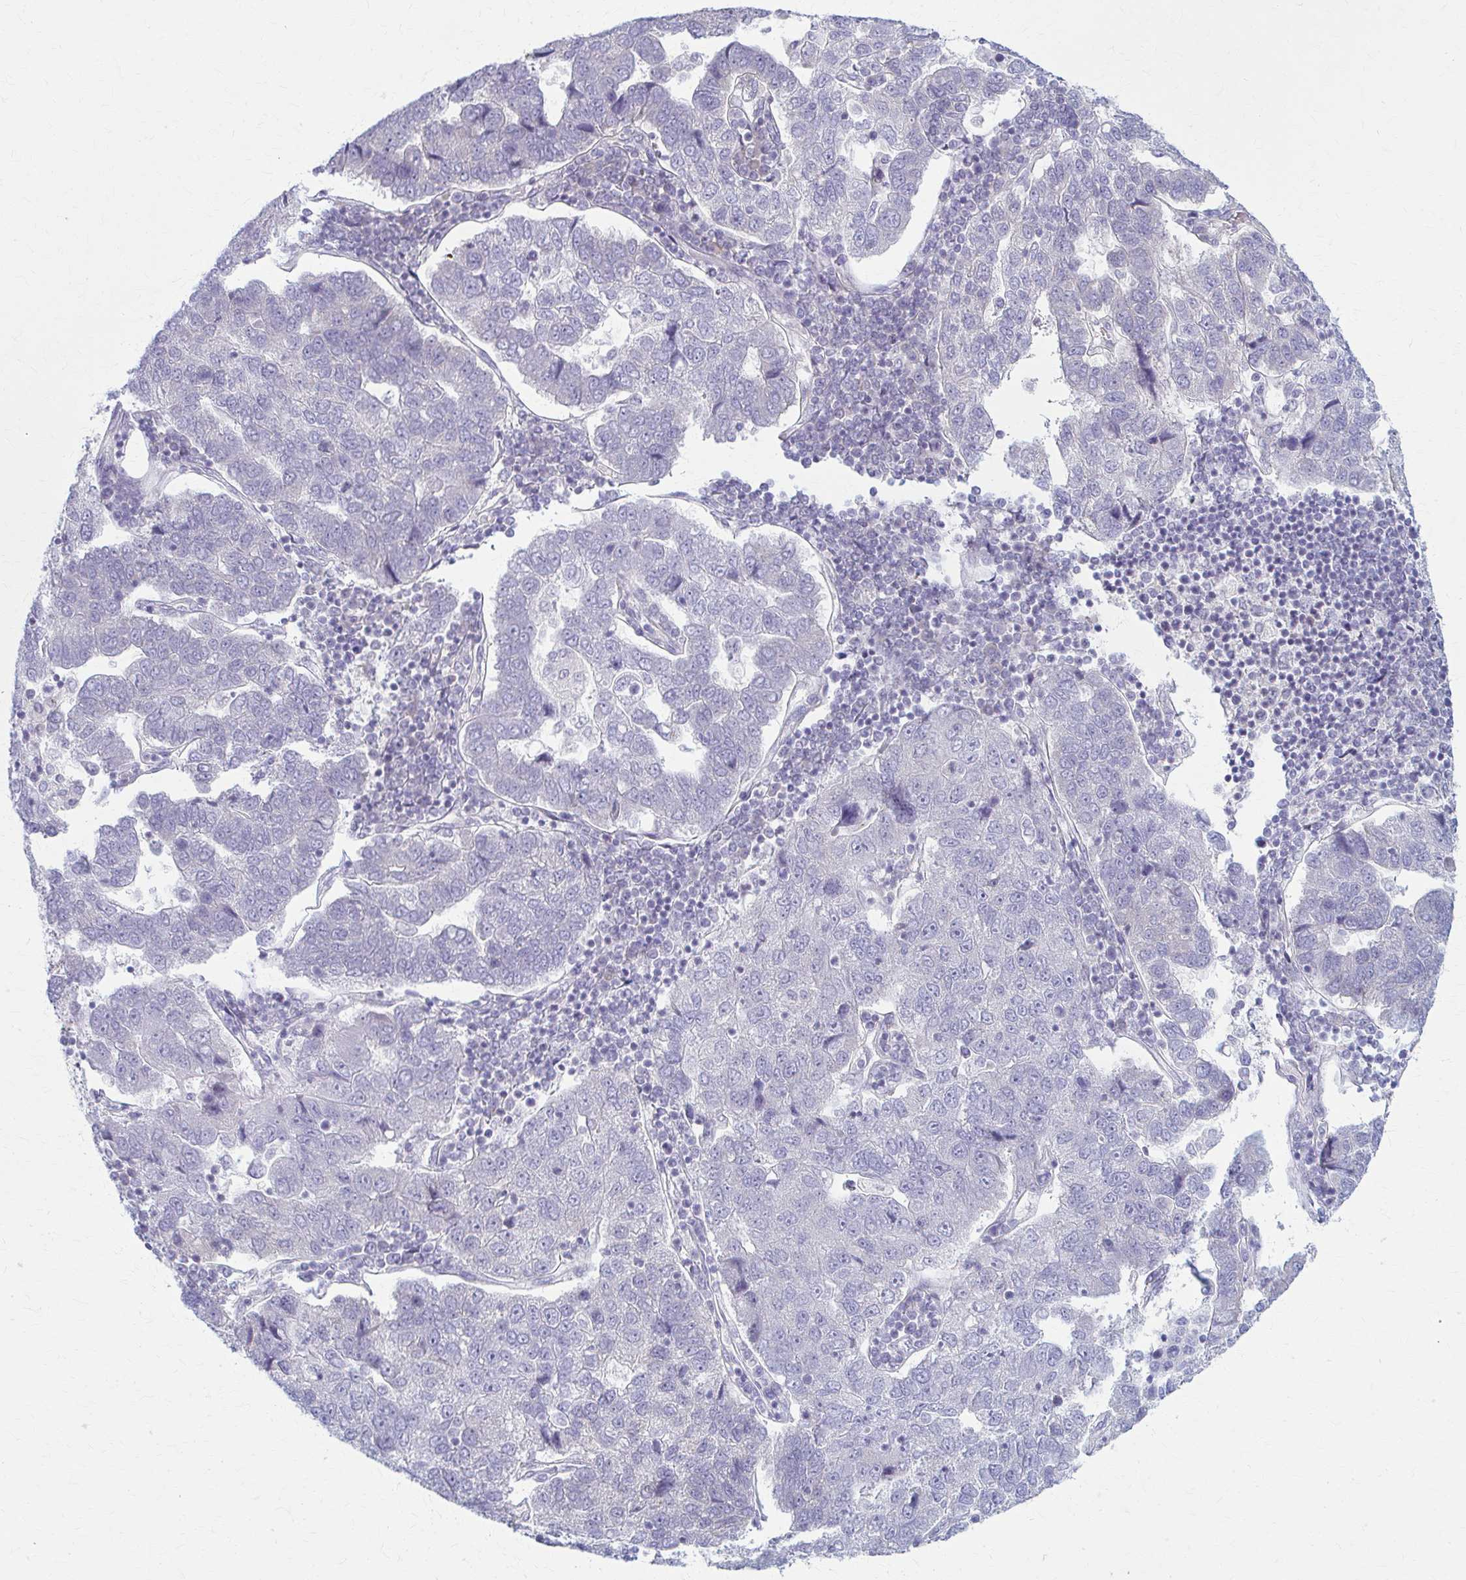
{"staining": {"intensity": "negative", "quantity": "none", "location": "none"}, "tissue": "pancreatic cancer", "cell_type": "Tumor cells", "image_type": "cancer", "snomed": [{"axis": "morphology", "description": "Adenocarcinoma, NOS"}, {"axis": "topography", "description": "Pancreas"}], "caption": "The IHC histopathology image has no significant staining in tumor cells of pancreatic adenocarcinoma tissue.", "gene": "PRKRA", "patient": {"sex": "female", "age": 61}}